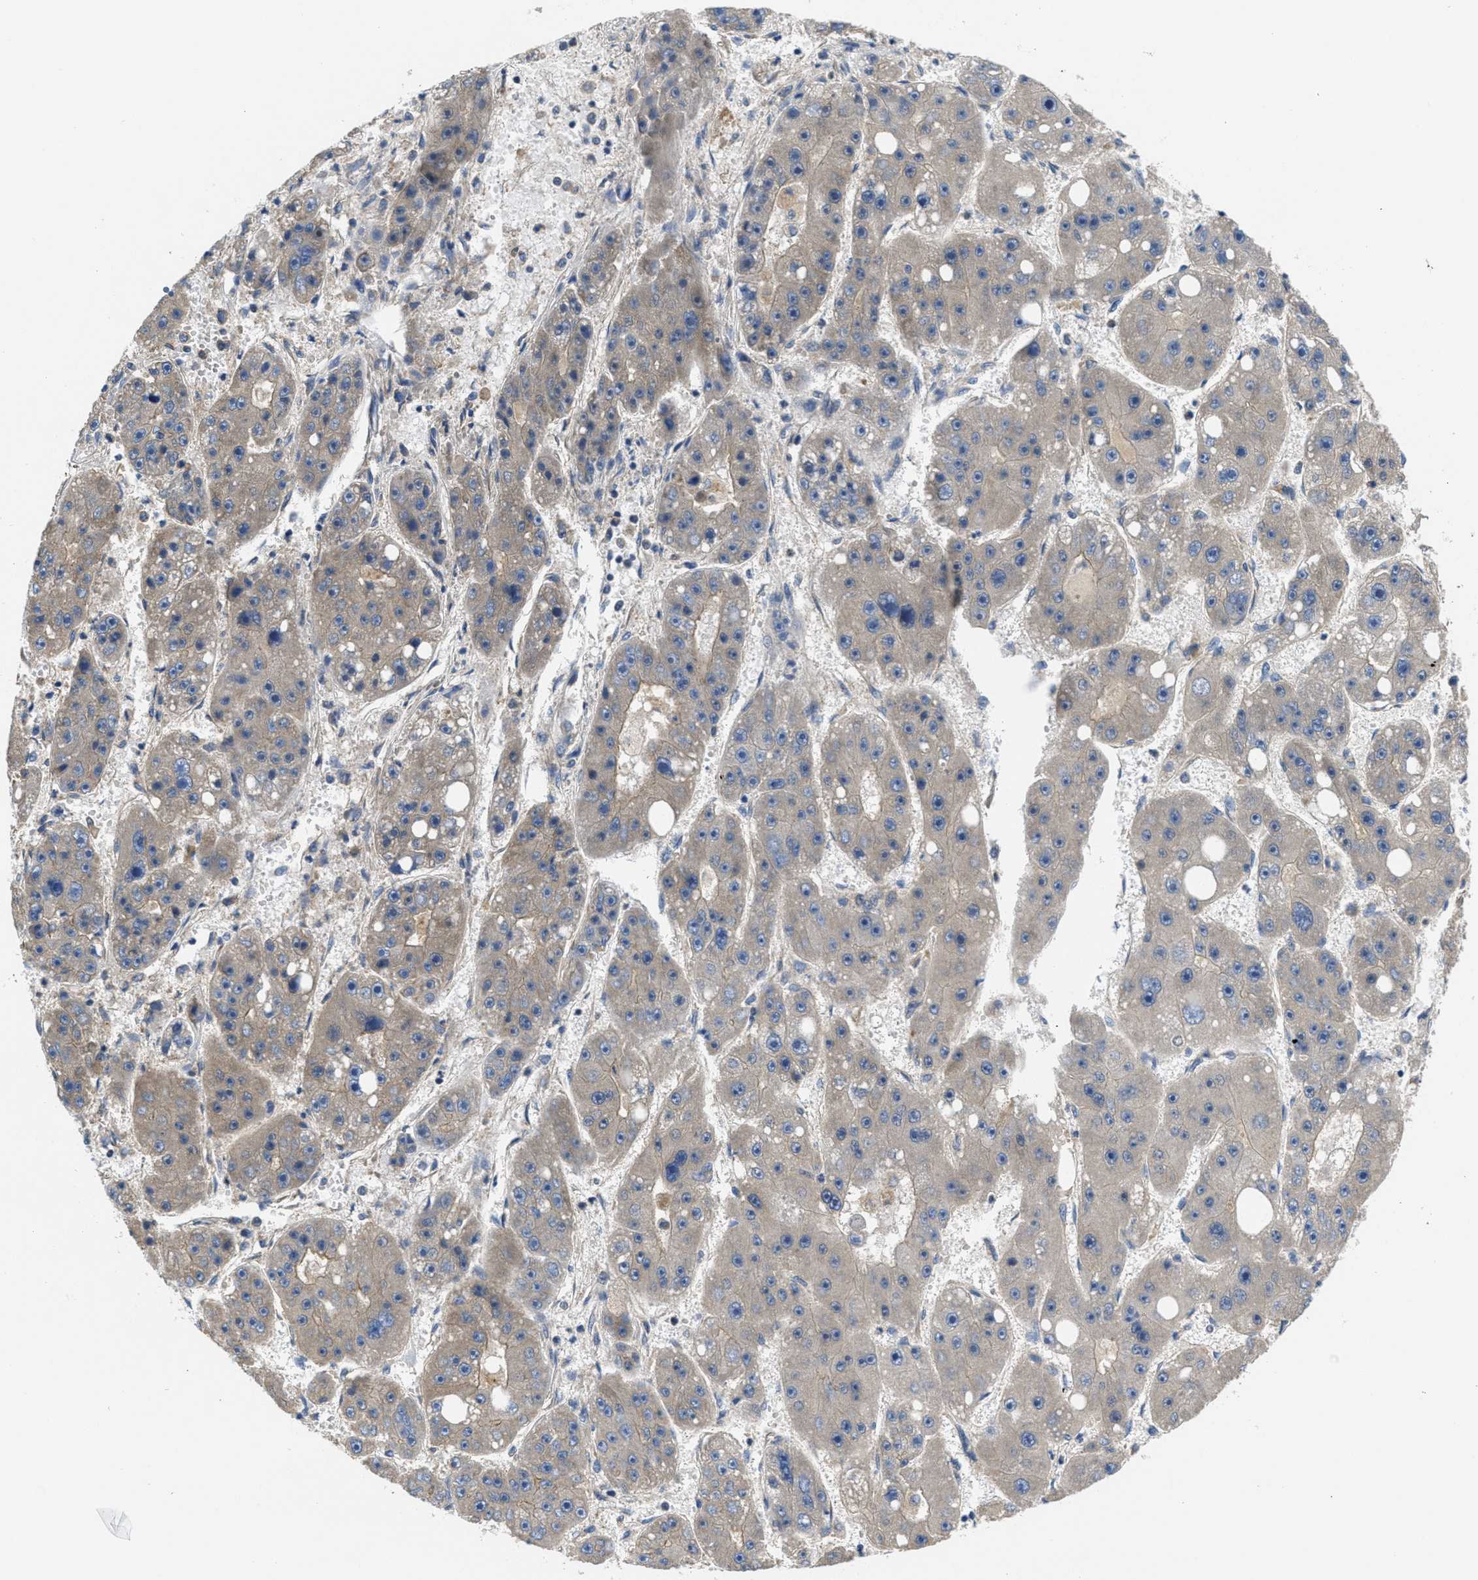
{"staining": {"intensity": "negative", "quantity": "none", "location": "none"}, "tissue": "liver cancer", "cell_type": "Tumor cells", "image_type": "cancer", "snomed": [{"axis": "morphology", "description": "Carcinoma, Hepatocellular, NOS"}, {"axis": "topography", "description": "Liver"}], "caption": "High magnification brightfield microscopy of hepatocellular carcinoma (liver) stained with DAB (brown) and counterstained with hematoxylin (blue): tumor cells show no significant positivity. (DAB (3,3'-diaminobenzidine) immunohistochemistry (IHC) with hematoxylin counter stain).", "gene": "GALK1", "patient": {"sex": "female", "age": 61}}